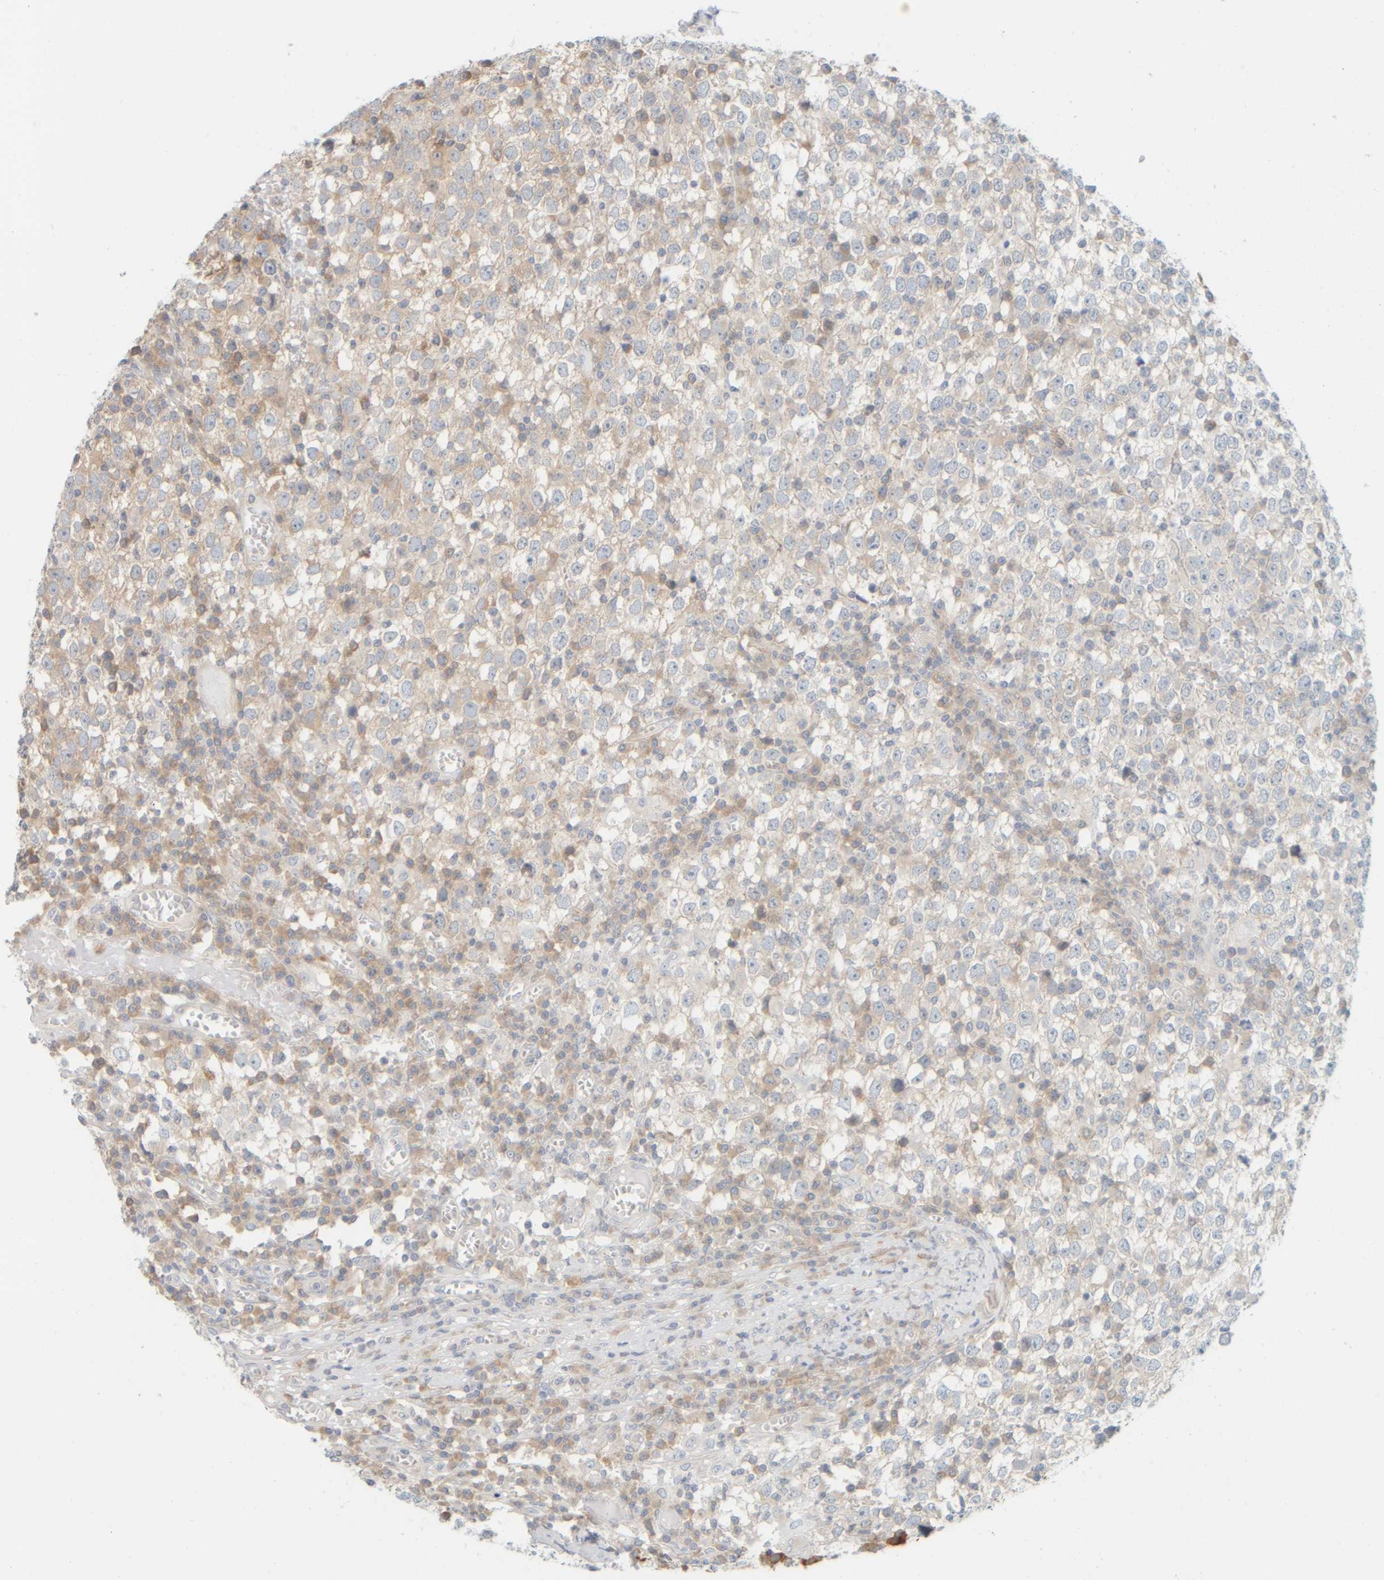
{"staining": {"intensity": "weak", "quantity": "25%-75%", "location": "cytoplasmic/membranous"}, "tissue": "testis cancer", "cell_type": "Tumor cells", "image_type": "cancer", "snomed": [{"axis": "morphology", "description": "Seminoma, NOS"}, {"axis": "topography", "description": "Testis"}], "caption": "Protein staining reveals weak cytoplasmic/membranous staining in about 25%-75% of tumor cells in testis cancer. (Stains: DAB in brown, nuclei in blue, Microscopy: brightfield microscopy at high magnification).", "gene": "PTGES3L-AARSD1", "patient": {"sex": "male", "age": 65}}